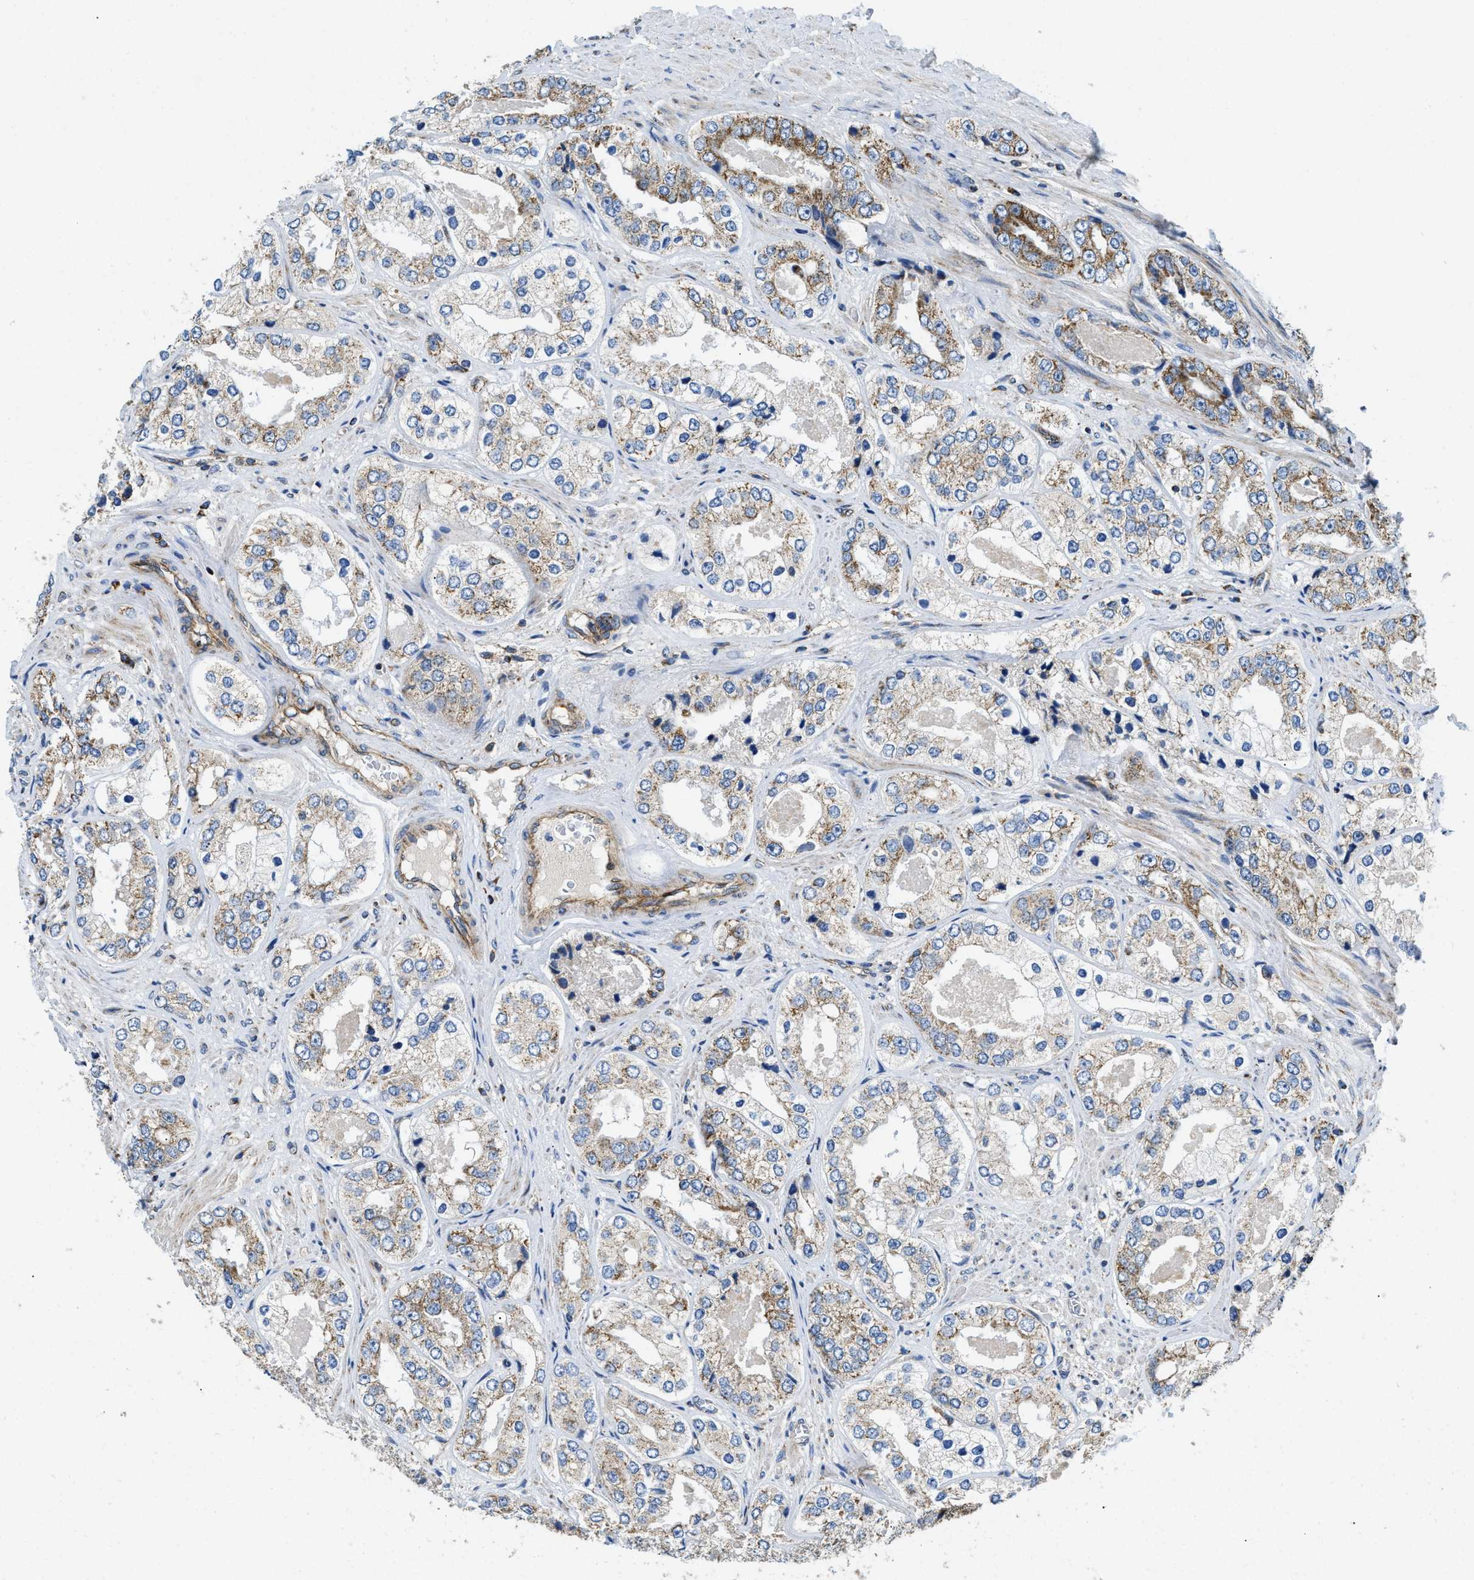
{"staining": {"intensity": "moderate", "quantity": ">75%", "location": "cytoplasmic/membranous"}, "tissue": "prostate cancer", "cell_type": "Tumor cells", "image_type": "cancer", "snomed": [{"axis": "morphology", "description": "Adenocarcinoma, High grade"}, {"axis": "topography", "description": "Prostate"}], "caption": "Immunohistochemistry (IHC) (DAB) staining of human prostate cancer exhibits moderate cytoplasmic/membranous protein expression in about >75% of tumor cells. Nuclei are stained in blue.", "gene": "STK33", "patient": {"sex": "male", "age": 61}}